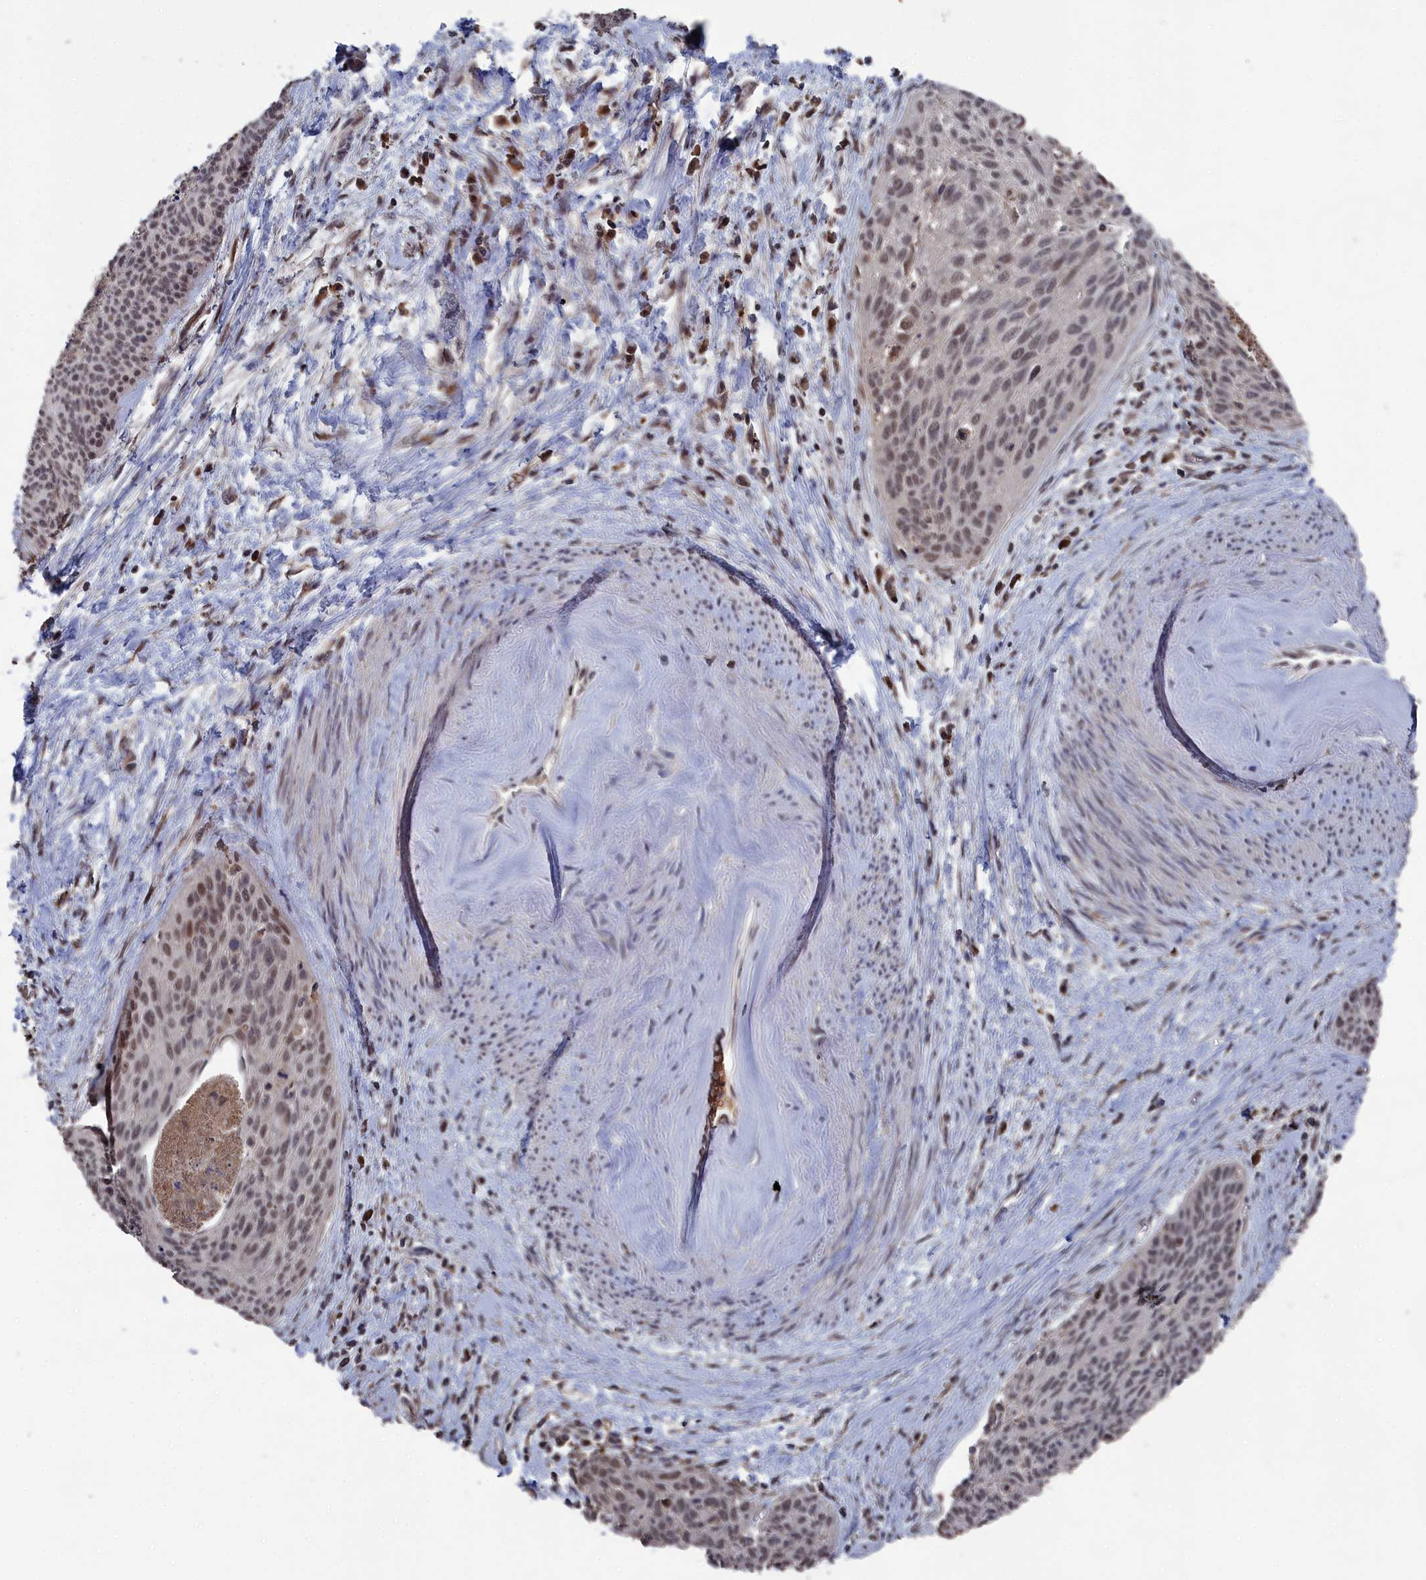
{"staining": {"intensity": "moderate", "quantity": ">75%", "location": "nuclear"}, "tissue": "cervical cancer", "cell_type": "Tumor cells", "image_type": "cancer", "snomed": [{"axis": "morphology", "description": "Squamous cell carcinoma, NOS"}, {"axis": "topography", "description": "Cervix"}], "caption": "Approximately >75% of tumor cells in cervical cancer demonstrate moderate nuclear protein expression as visualized by brown immunohistochemical staining.", "gene": "CEACAM21", "patient": {"sex": "female", "age": 55}}